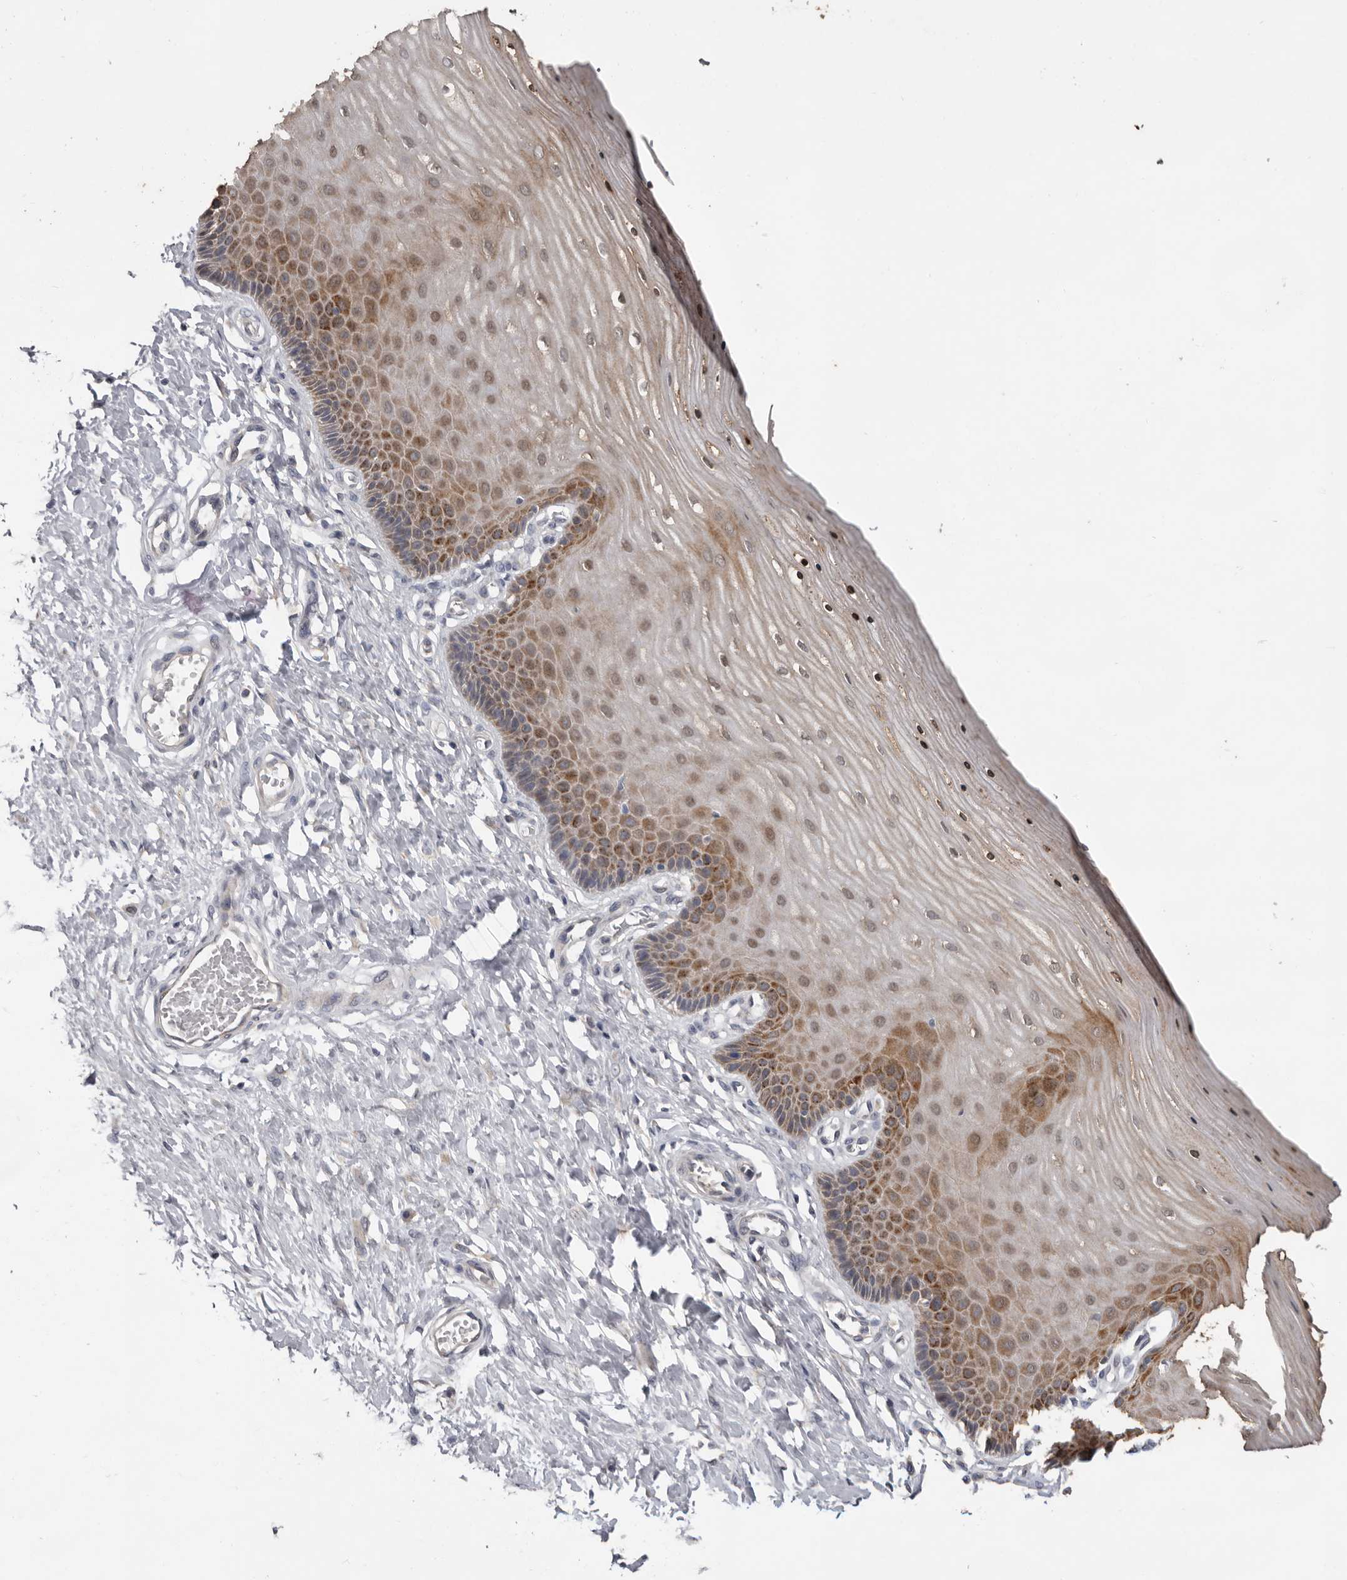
{"staining": {"intensity": "weak", "quantity": "<25%", "location": "cytoplasmic/membranous"}, "tissue": "cervix", "cell_type": "Glandular cells", "image_type": "normal", "snomed": [{"axis": "morphology", "description": "Normal tissue, NOS"}, {"axis": "topography", "description": "Cervix"}], "caption": "The image demonstrates no significant positivity in glandular cells of cervix. The staining is performed using DAB brown chromogen with nuclei counter-stained in using hematoxylin.", "gene": "MTF1", "patient": {"sex": "female", "age": 55}}